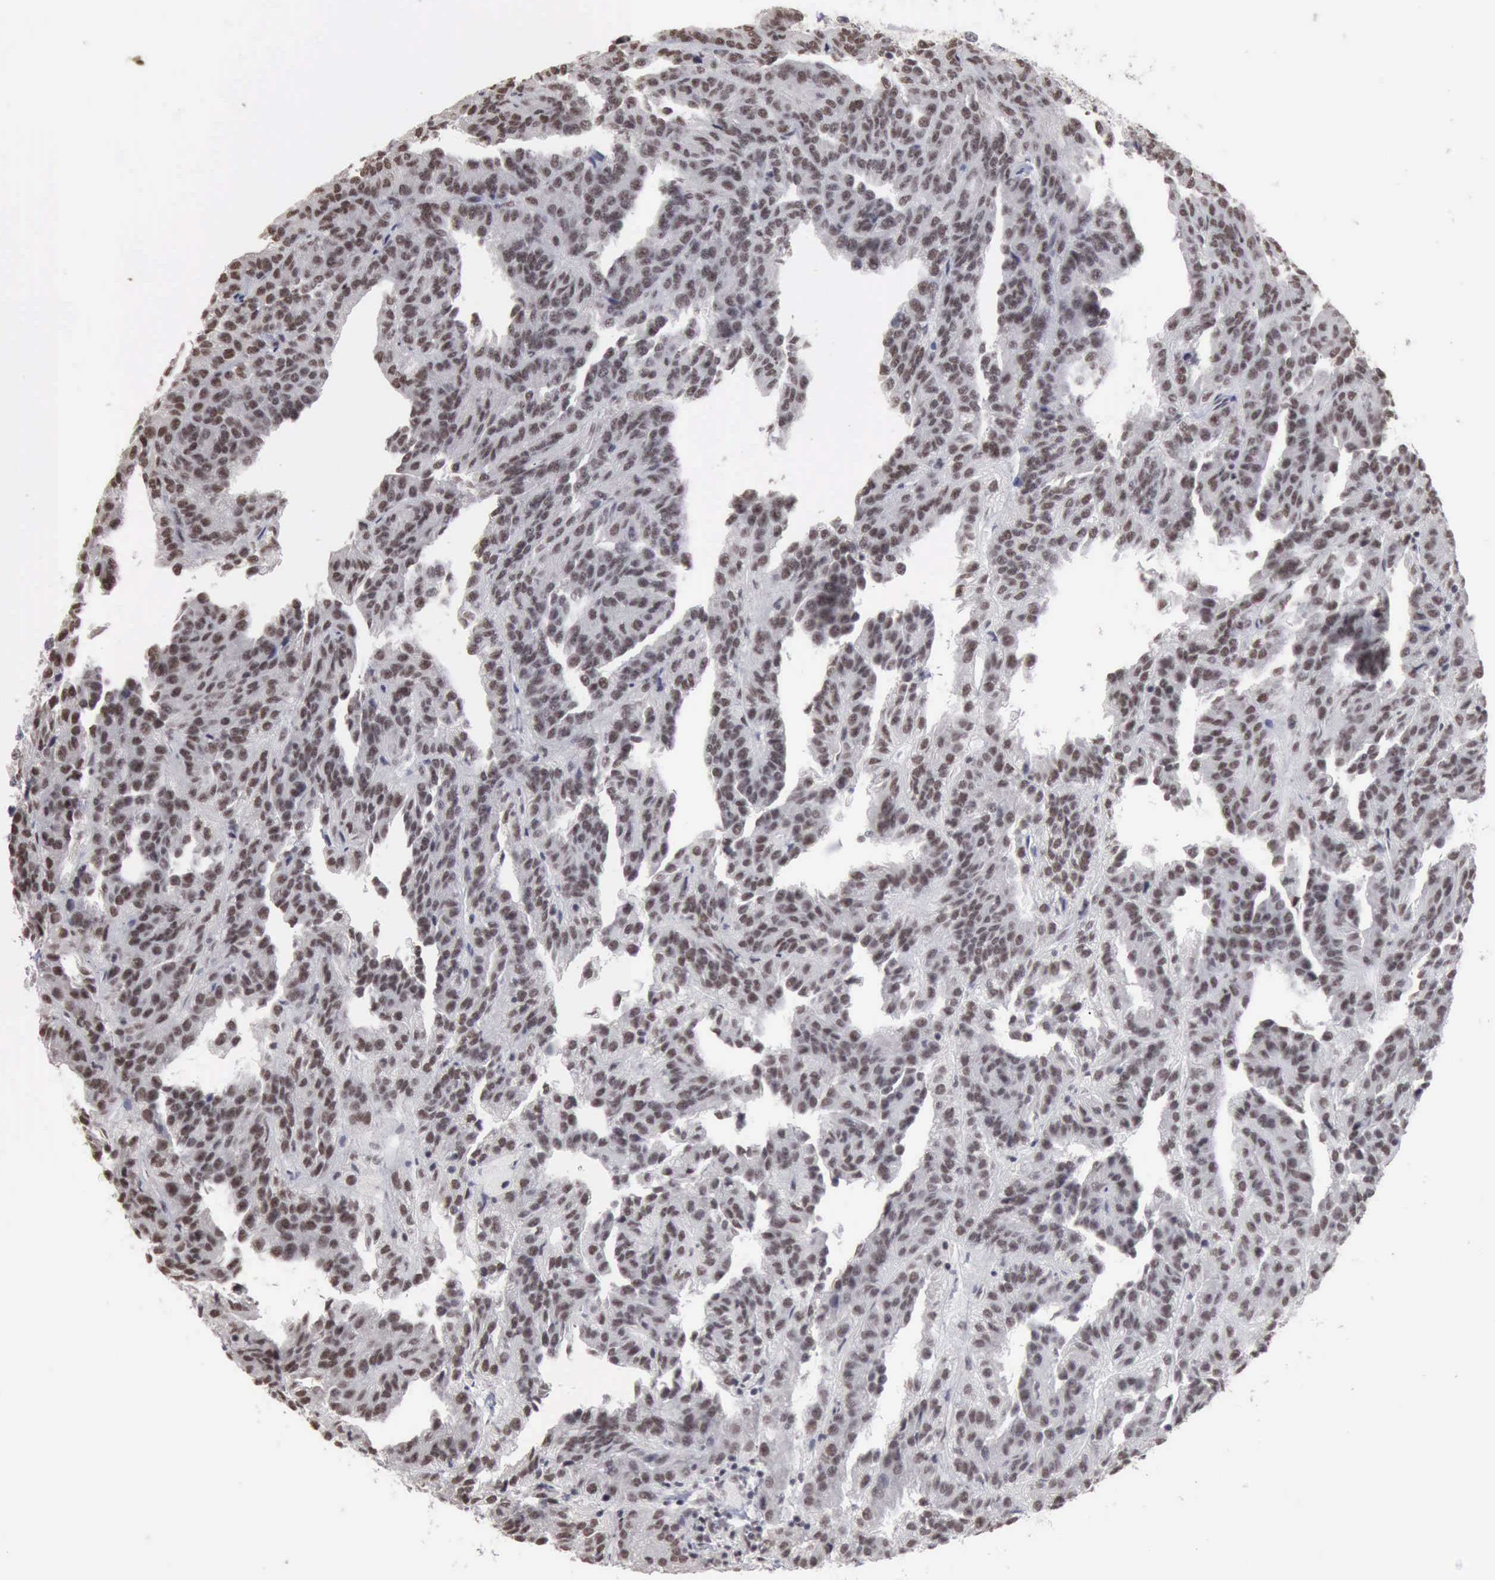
{"staining": {"intensity": "weak", "quantity": "25%-75%", "location": "nuclear"}, "tissue": "renal cancer", "cell_type": "Tumor cells", "image_type": "cancer", "snomed": [{"axis": "morphology", "description": "Adenocarcinoma, NOS"}, {"axis": "topography", "description": "Kidney"}], "caption": "The micrograph exhibits immunohistochemical staining of adenocarcinoma (renal). There is weak nuclear staining is identified in about 25%-75% of tumor cells. The protein of interest is shown in brown color, while the nuclei are stained blue.", "gene": "TAF1", "patient": {"sex": "male", "age": 46}}